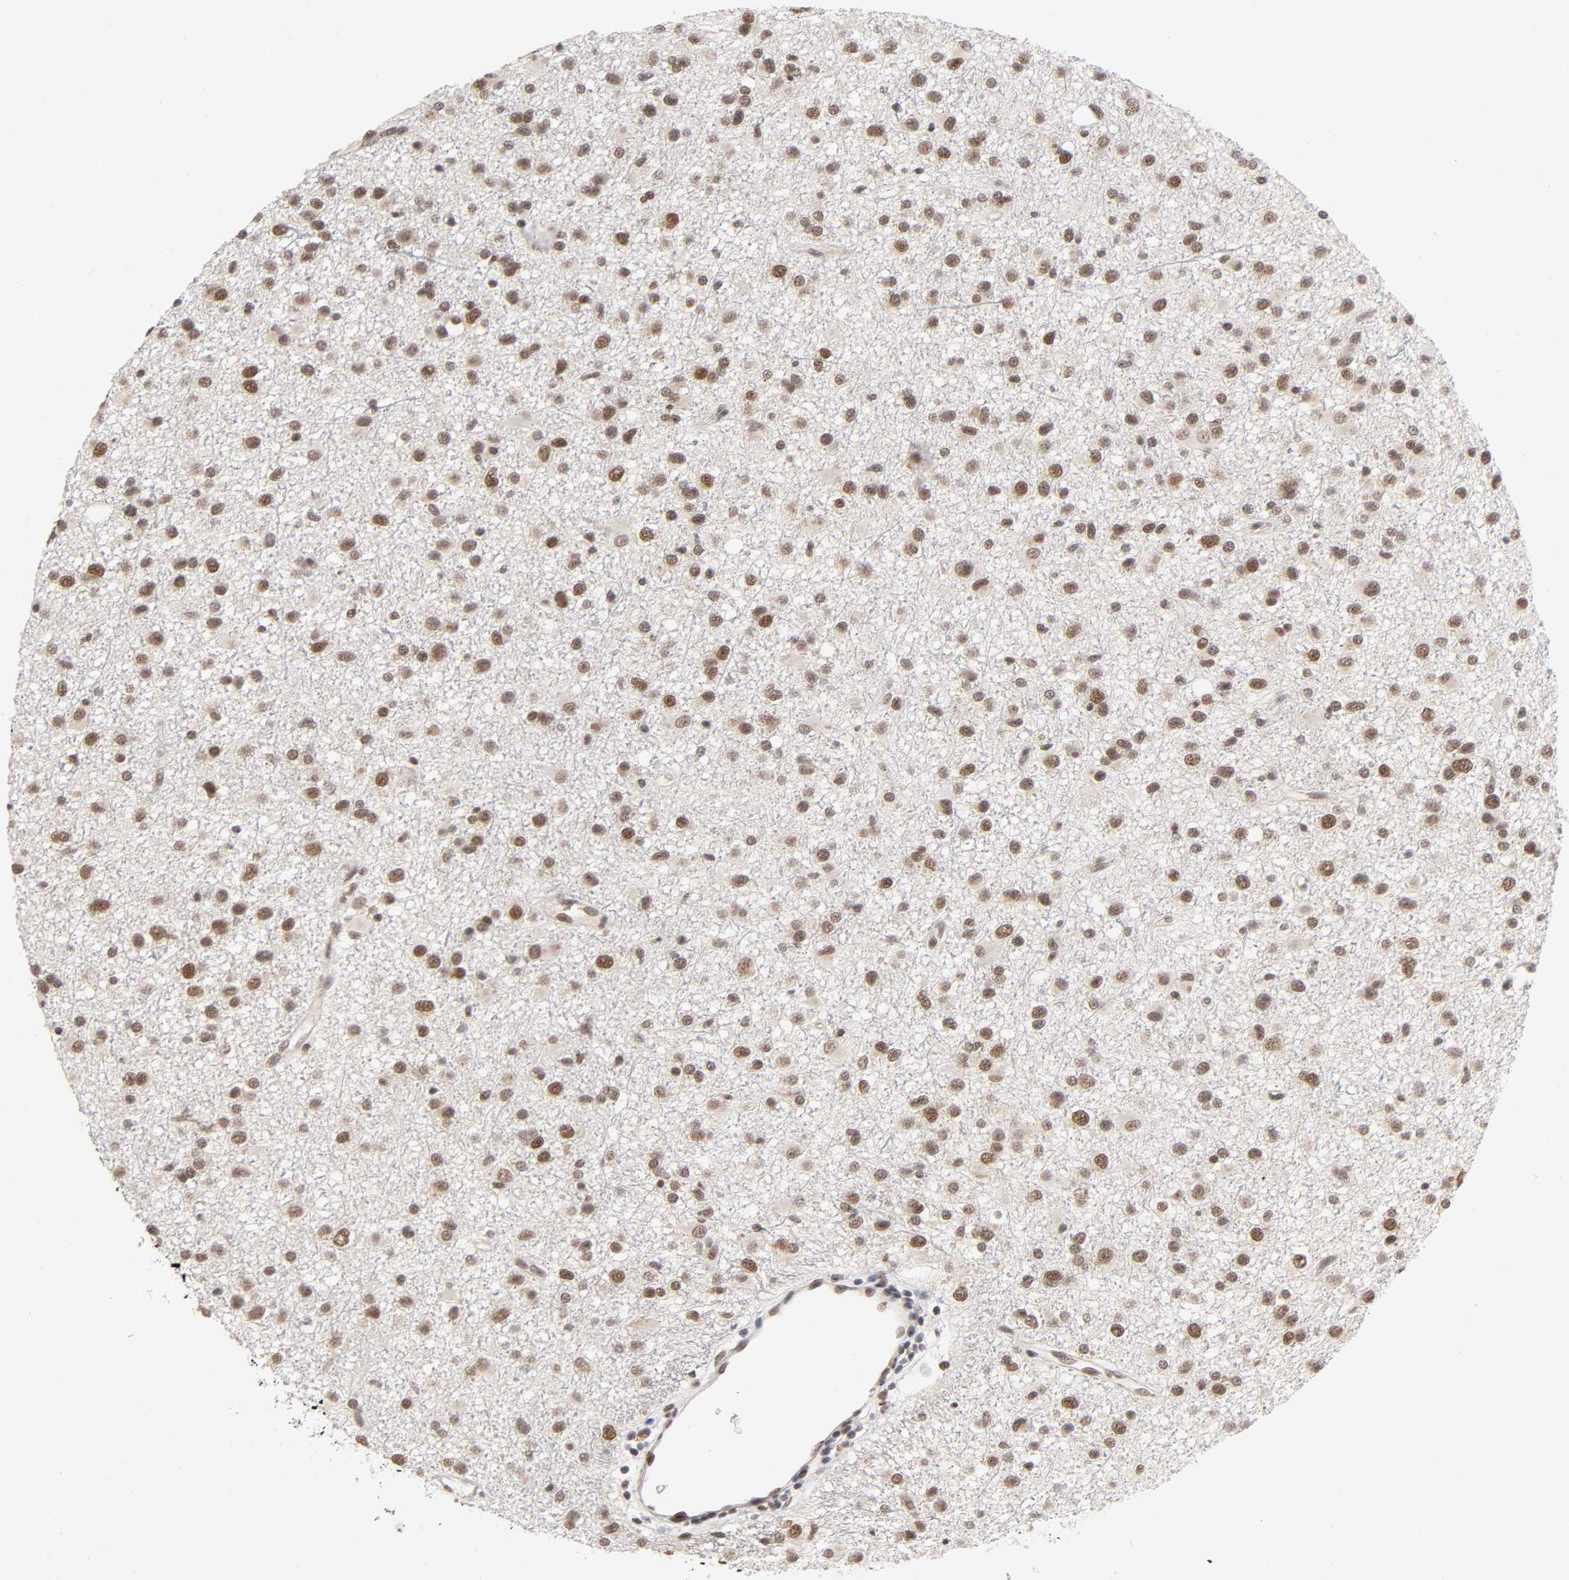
{"staining": {"intensity": "strong", "quantity": ">75%", "location": "cytoplasmic/membranous,nuclear"}, "tissue": "glioma", "cell_type": "Tumor cells", "image_type": "cancer", "snomed": [{"axis": "morphology", "description": "Glioma, malignant, Low grade"}, {"axis": "topography", "description": "Brain"}], "caption": "Human glioma stained with a brown dye exhibits strong cytoplasmic/membranous and nuclear positive staining in about >75% of tumor cells.", "gene": "EP300", "patient": {"sex": "male", "age": 42}}